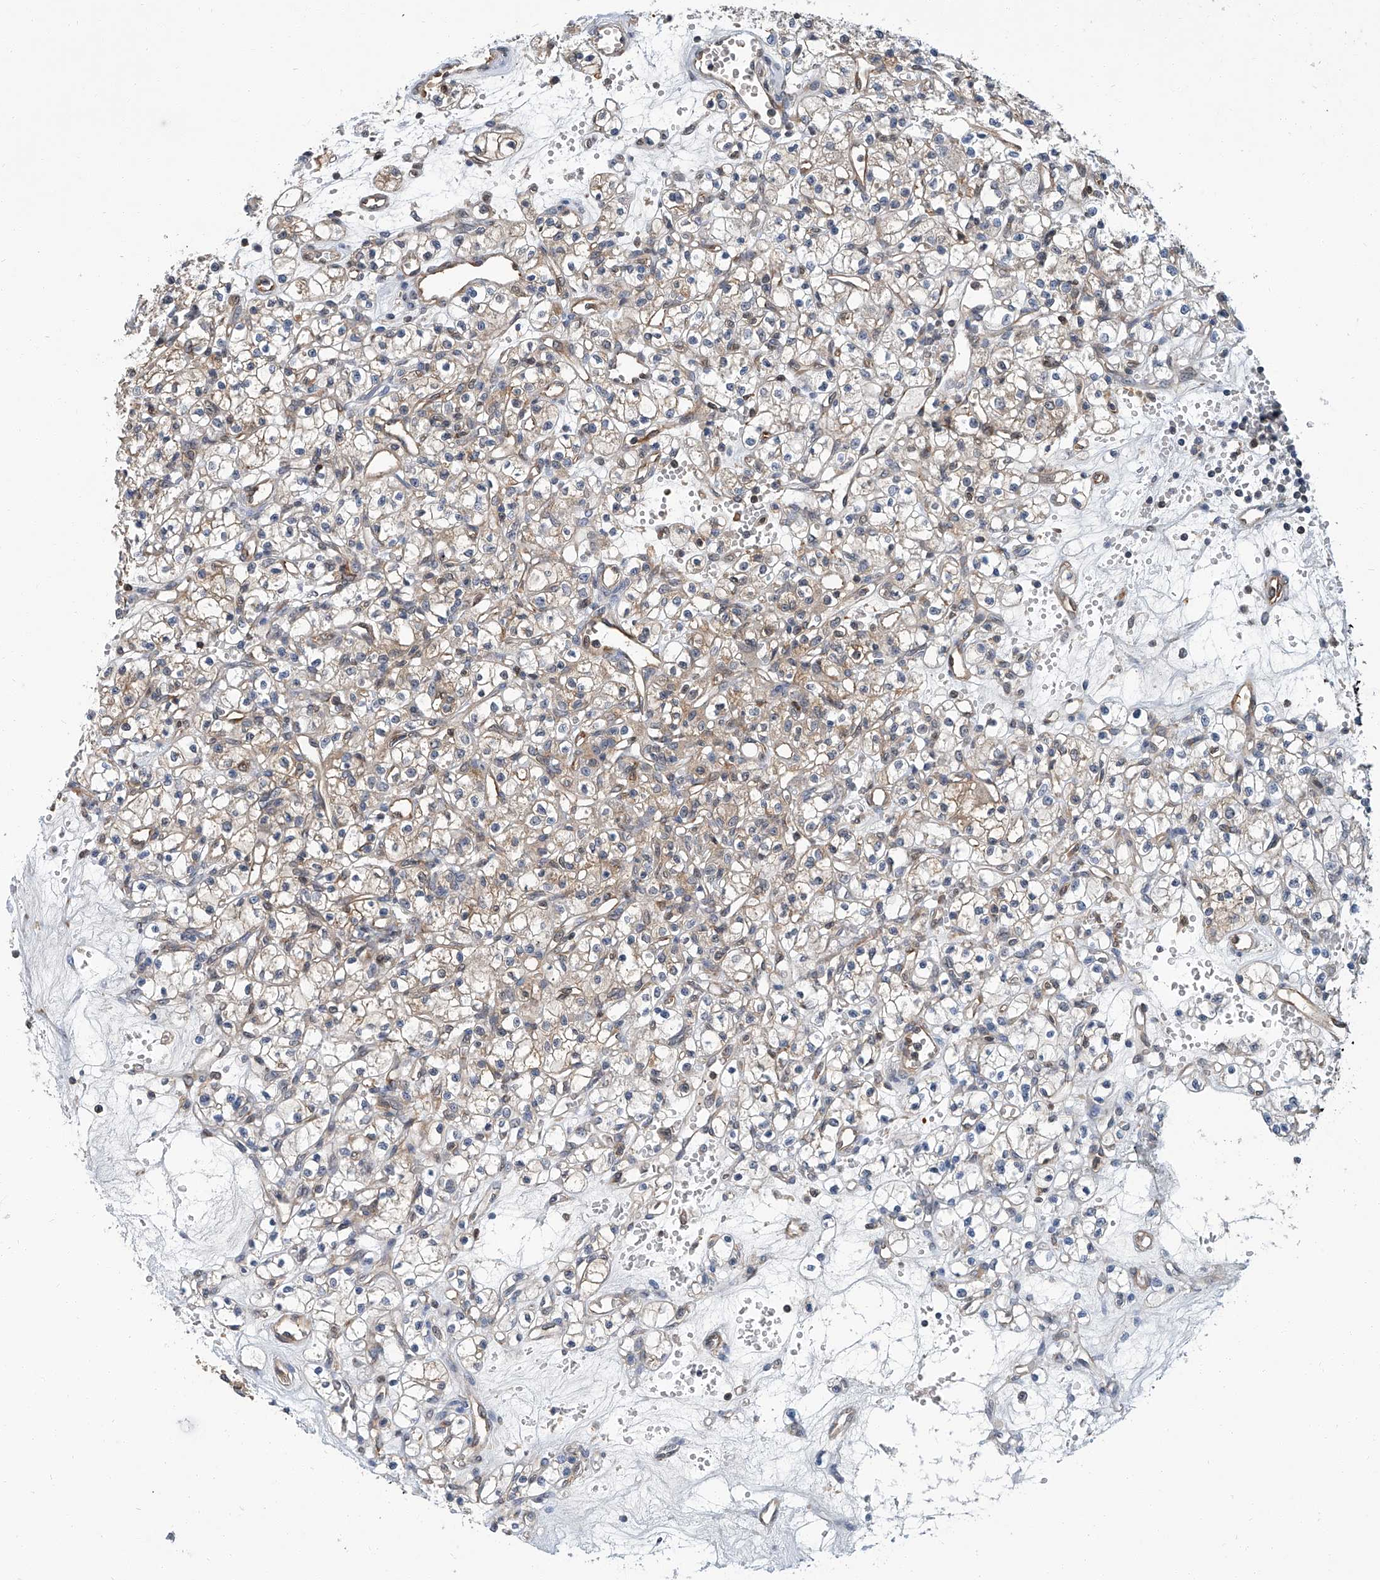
{"staining": {"intensity": "weak", "quantity": "25%-75%", "location": "cytoplasmic/membranous"}, "tissue": "renal cancer", "cell_type": "Tumor cells", "image_type": "cancer", "snomed": [{"axis": "morphology", "description": "Adenocarcinoma, NOS"}, {"axis": "topography", "description": "Kidney"}], "caption": "Brown immunohistochemical staining in renal adenocarcinoma demonstrates weak cytoplasmic/membranous positivity in about 25%-75% of tumor cells.", "gene": "PSMB10", "patient": {"sex": "female", "age": 59}}